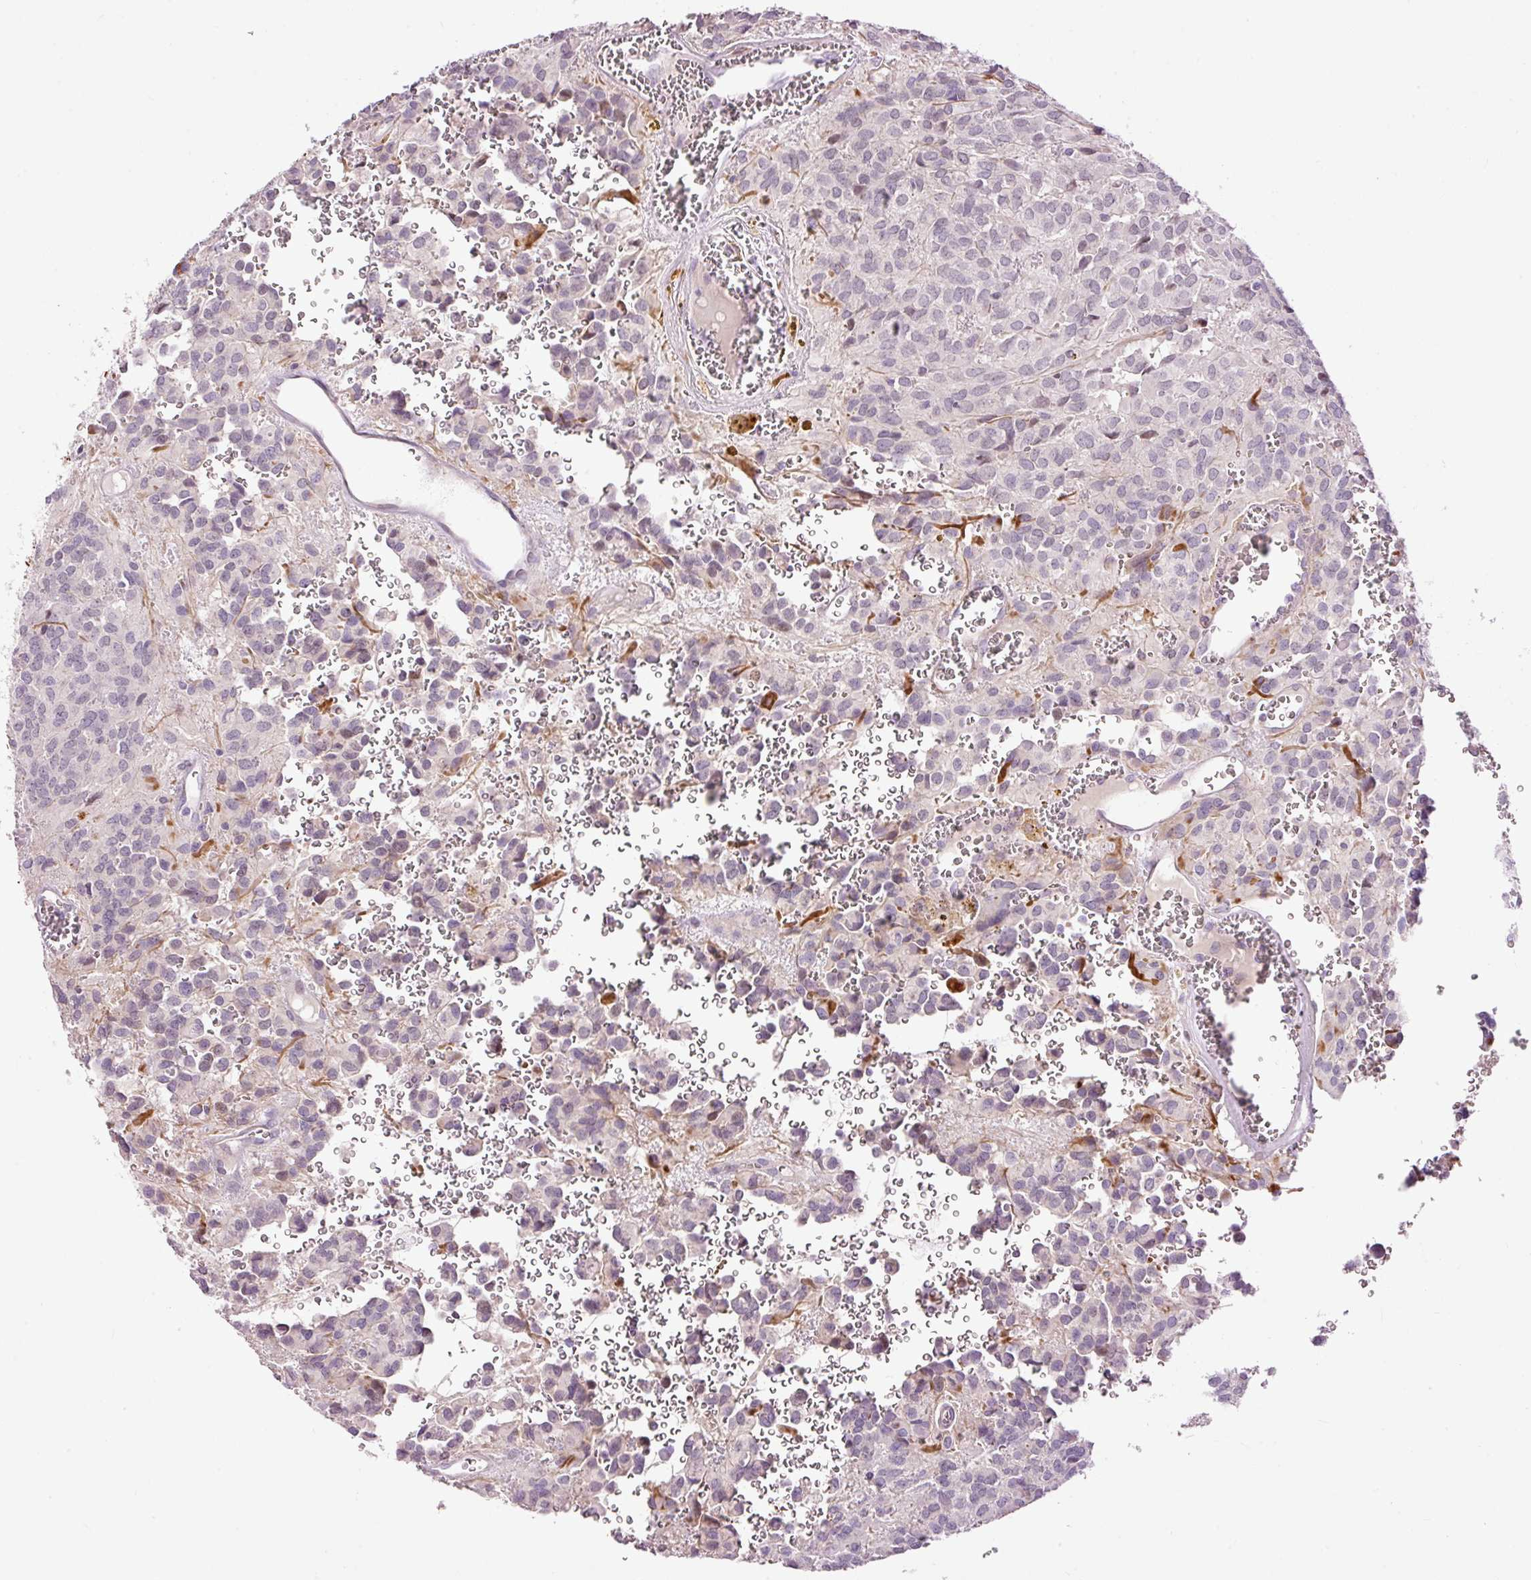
{"staining": {"intensity": "negative", "quantity": "none", "location": "none"}, "tissue": "glioma", "cell_type": "Tumor cells", "image_type": "cancer", "snomed": [{"axis": "morphology", "description": "Glioma, malignant, Low grade"}, {"axis": "topography", "description": "Brain"}], "caption": "The micrograph reveals no significant positivity in tumor cells of malignant glioma (low-grade).", "gene": "FCRL4", "patient": {"sex": "male", "age": 56}}